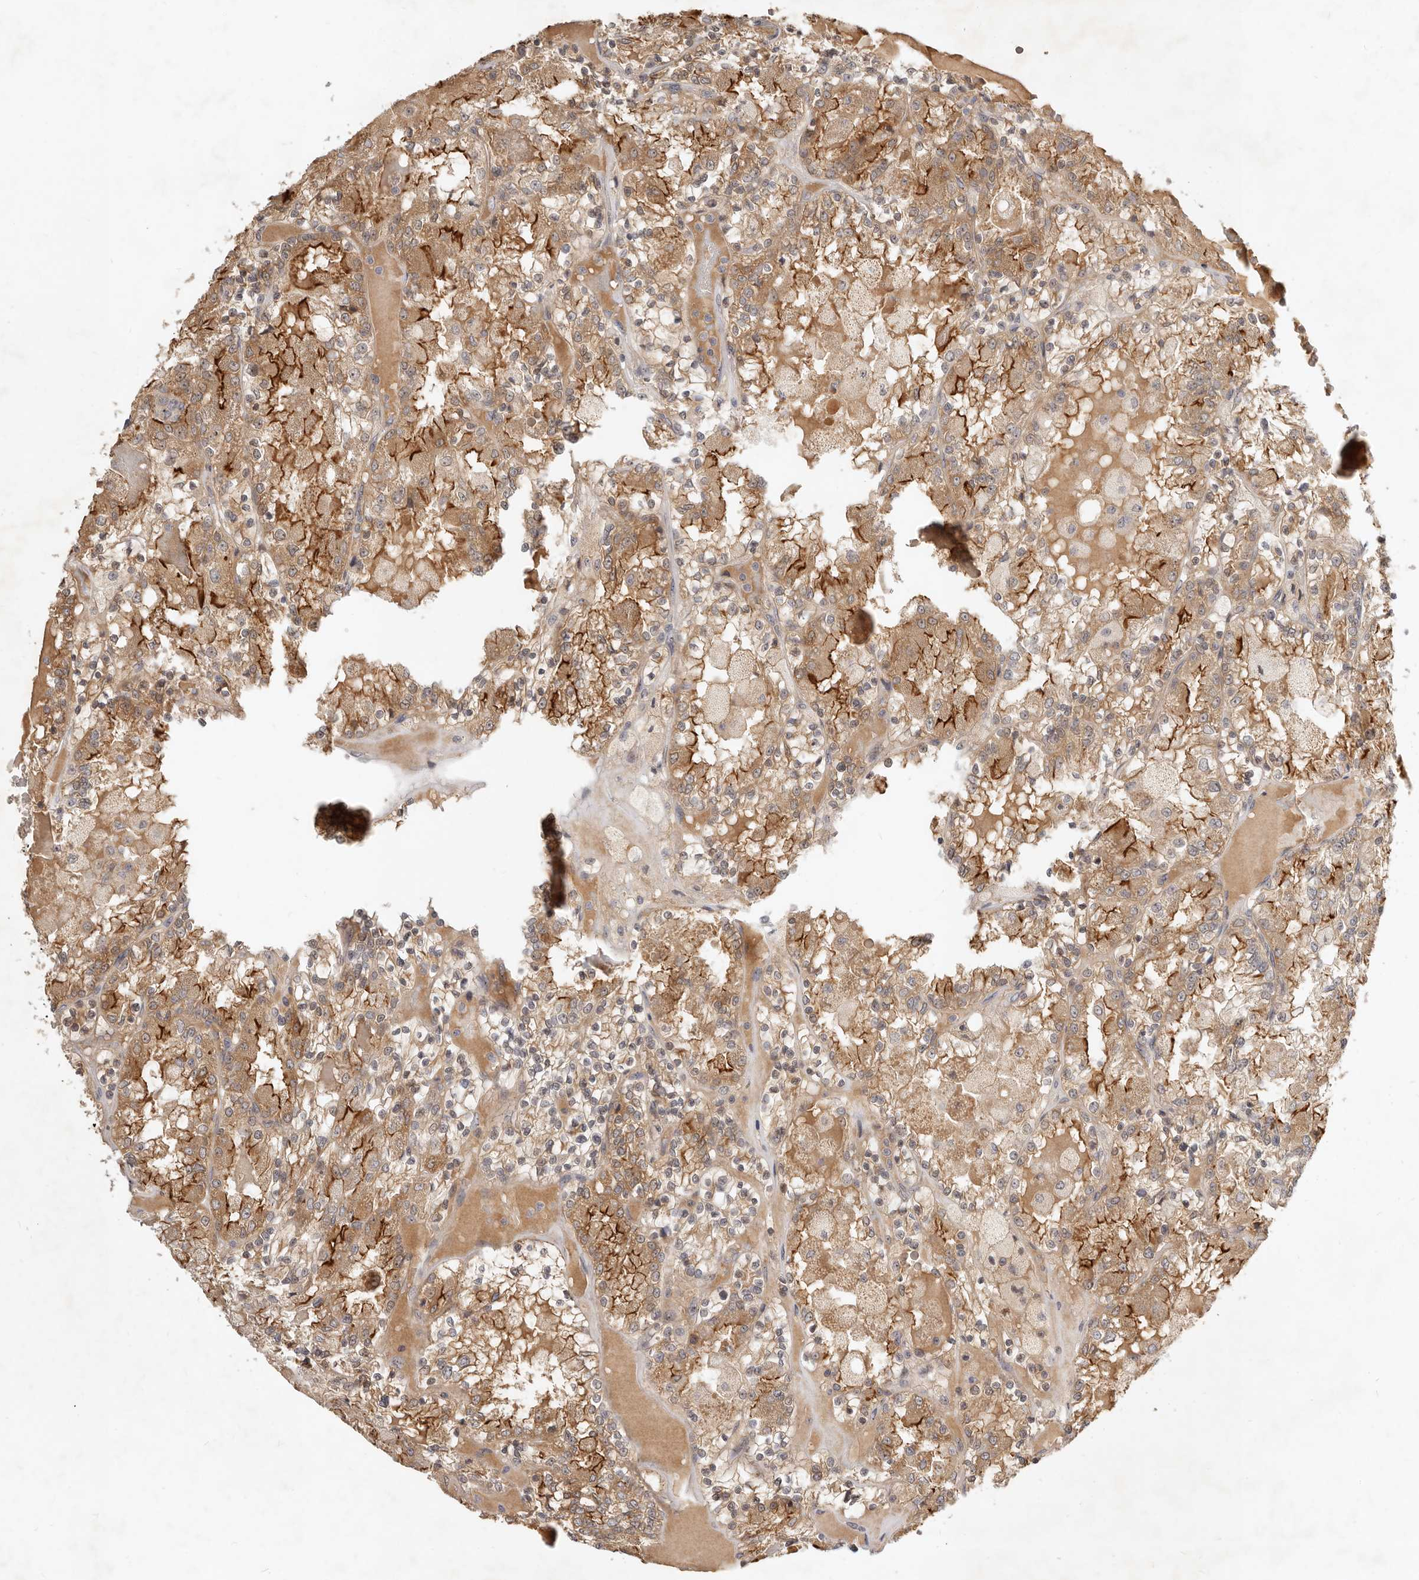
{"staining": {"intensity": "moderate", "quantity": ">75%", "location": "cytoplasmic/membranous"}, "tissue": "renal cancer", "cell_type": "Tumor cells", "image_type": "cancer", "snomed": [{"axis": "morphology", "description": "Adenocarcinoma, NOS"}, {"axis": "topography", "description": "Kidney"}], "caption": "This is a micrograph of immunohistochemistry (IHC) staining of adenocarcinoma (renal), which shows moderate expression in the cytoplasmic/membranous of tumor cells.", "gene": "MICALL2", "patient": {"sex": "female", "age": 56}}